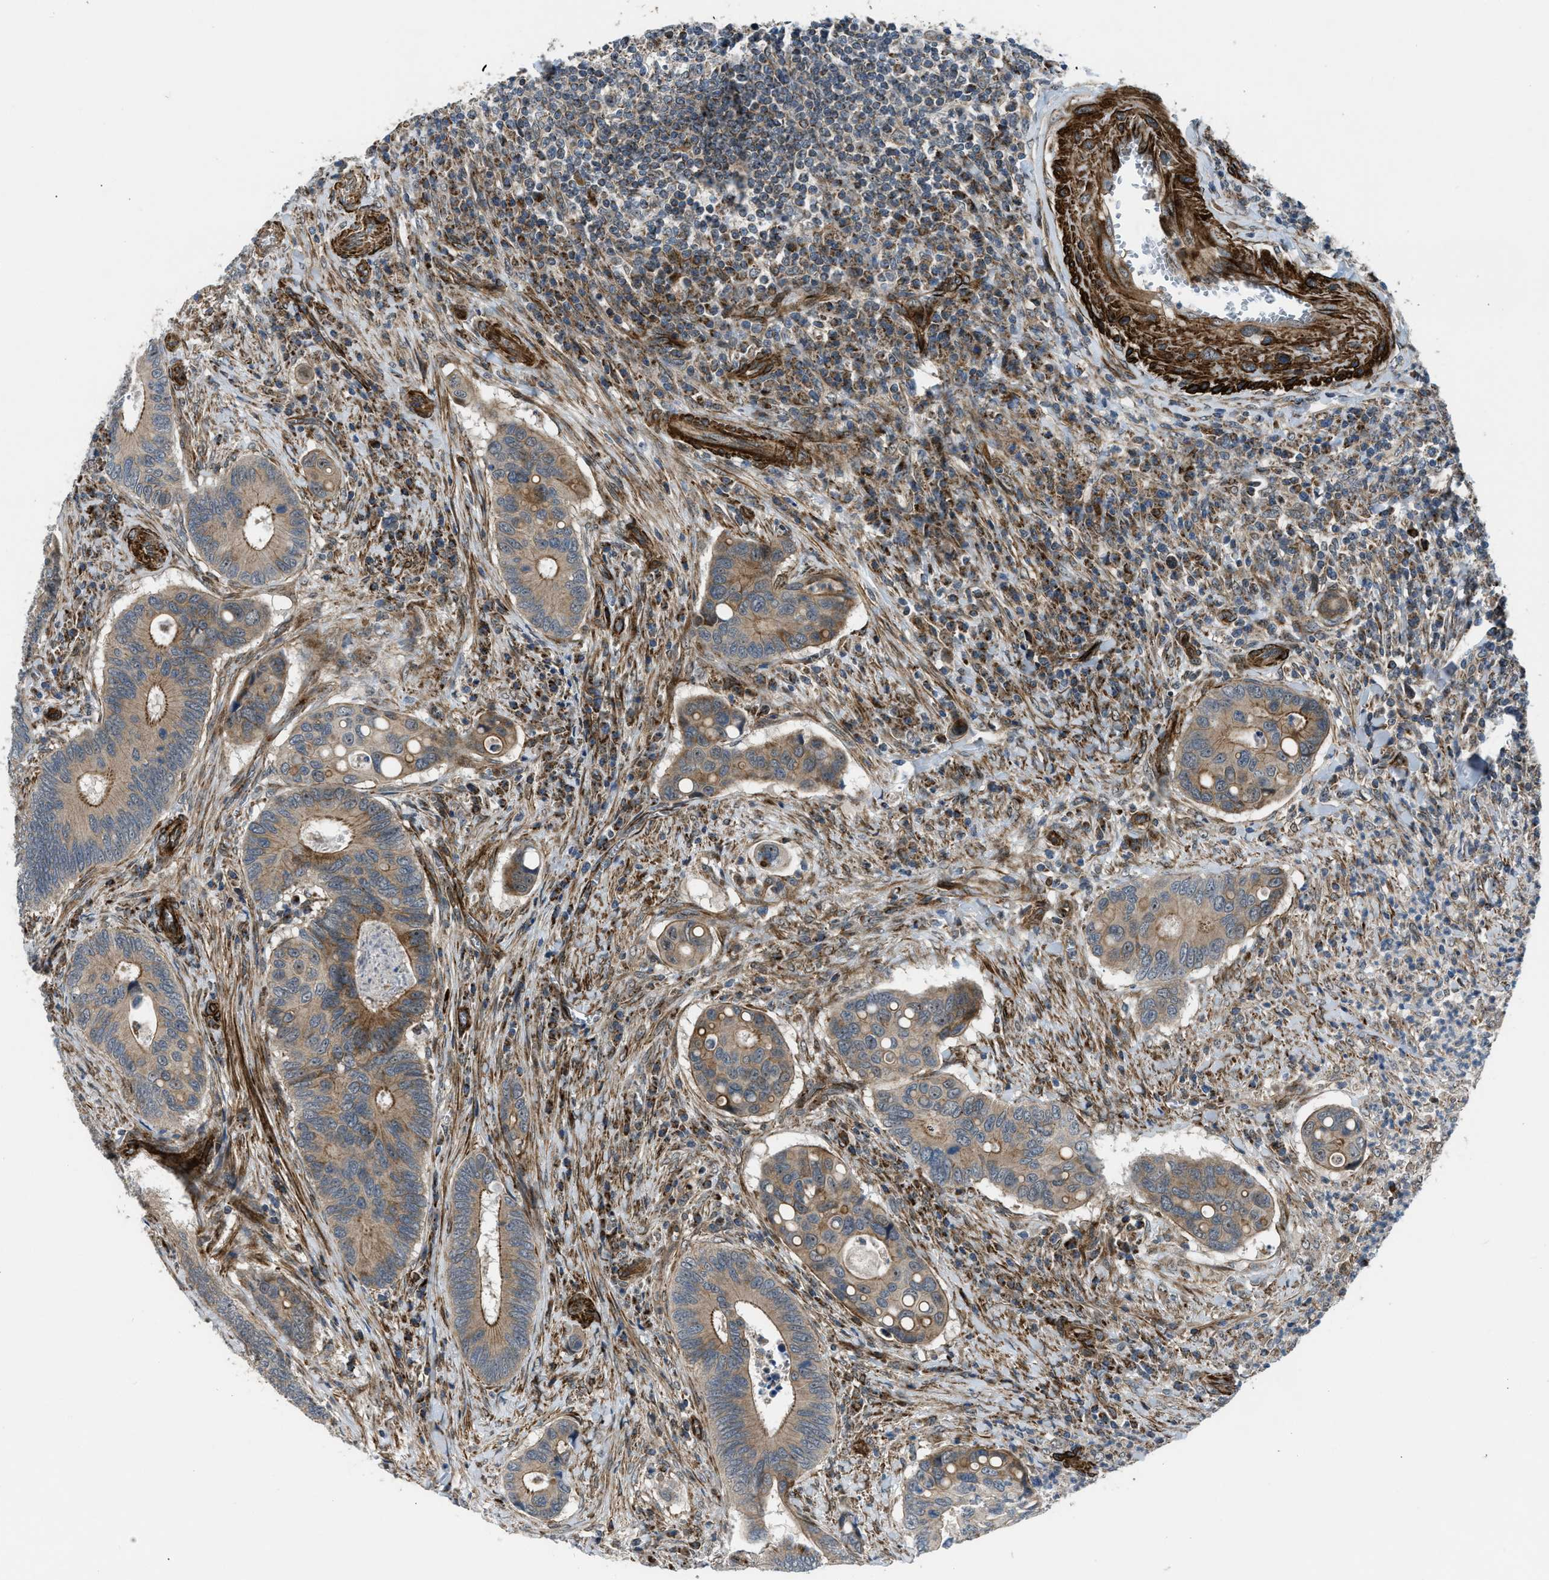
{"staining": {"intensity": "moderate", "quantity": ">75%", "location": "cytoplasmic/membranous"}, "tissue": "colorectal cancer", "cell_type": "Tumor cells", "image_type": "cancer", "snomed": [{"axis": "morphology", "description": "Inflammation, NOS"}, {"axis": "morphology", "description": "Adenocarcinoma, NOS"}, {"axis": "topography", "description": "Colon"}], "caption": "Human adenocarcinoma (colorectal) stained with a brown dye displays moderate cytoplasmic/membranous positive expression in approximately >75% of tumor cells.", "gene": "GSDME", "patient": {"sex": "male", "age": 72}}